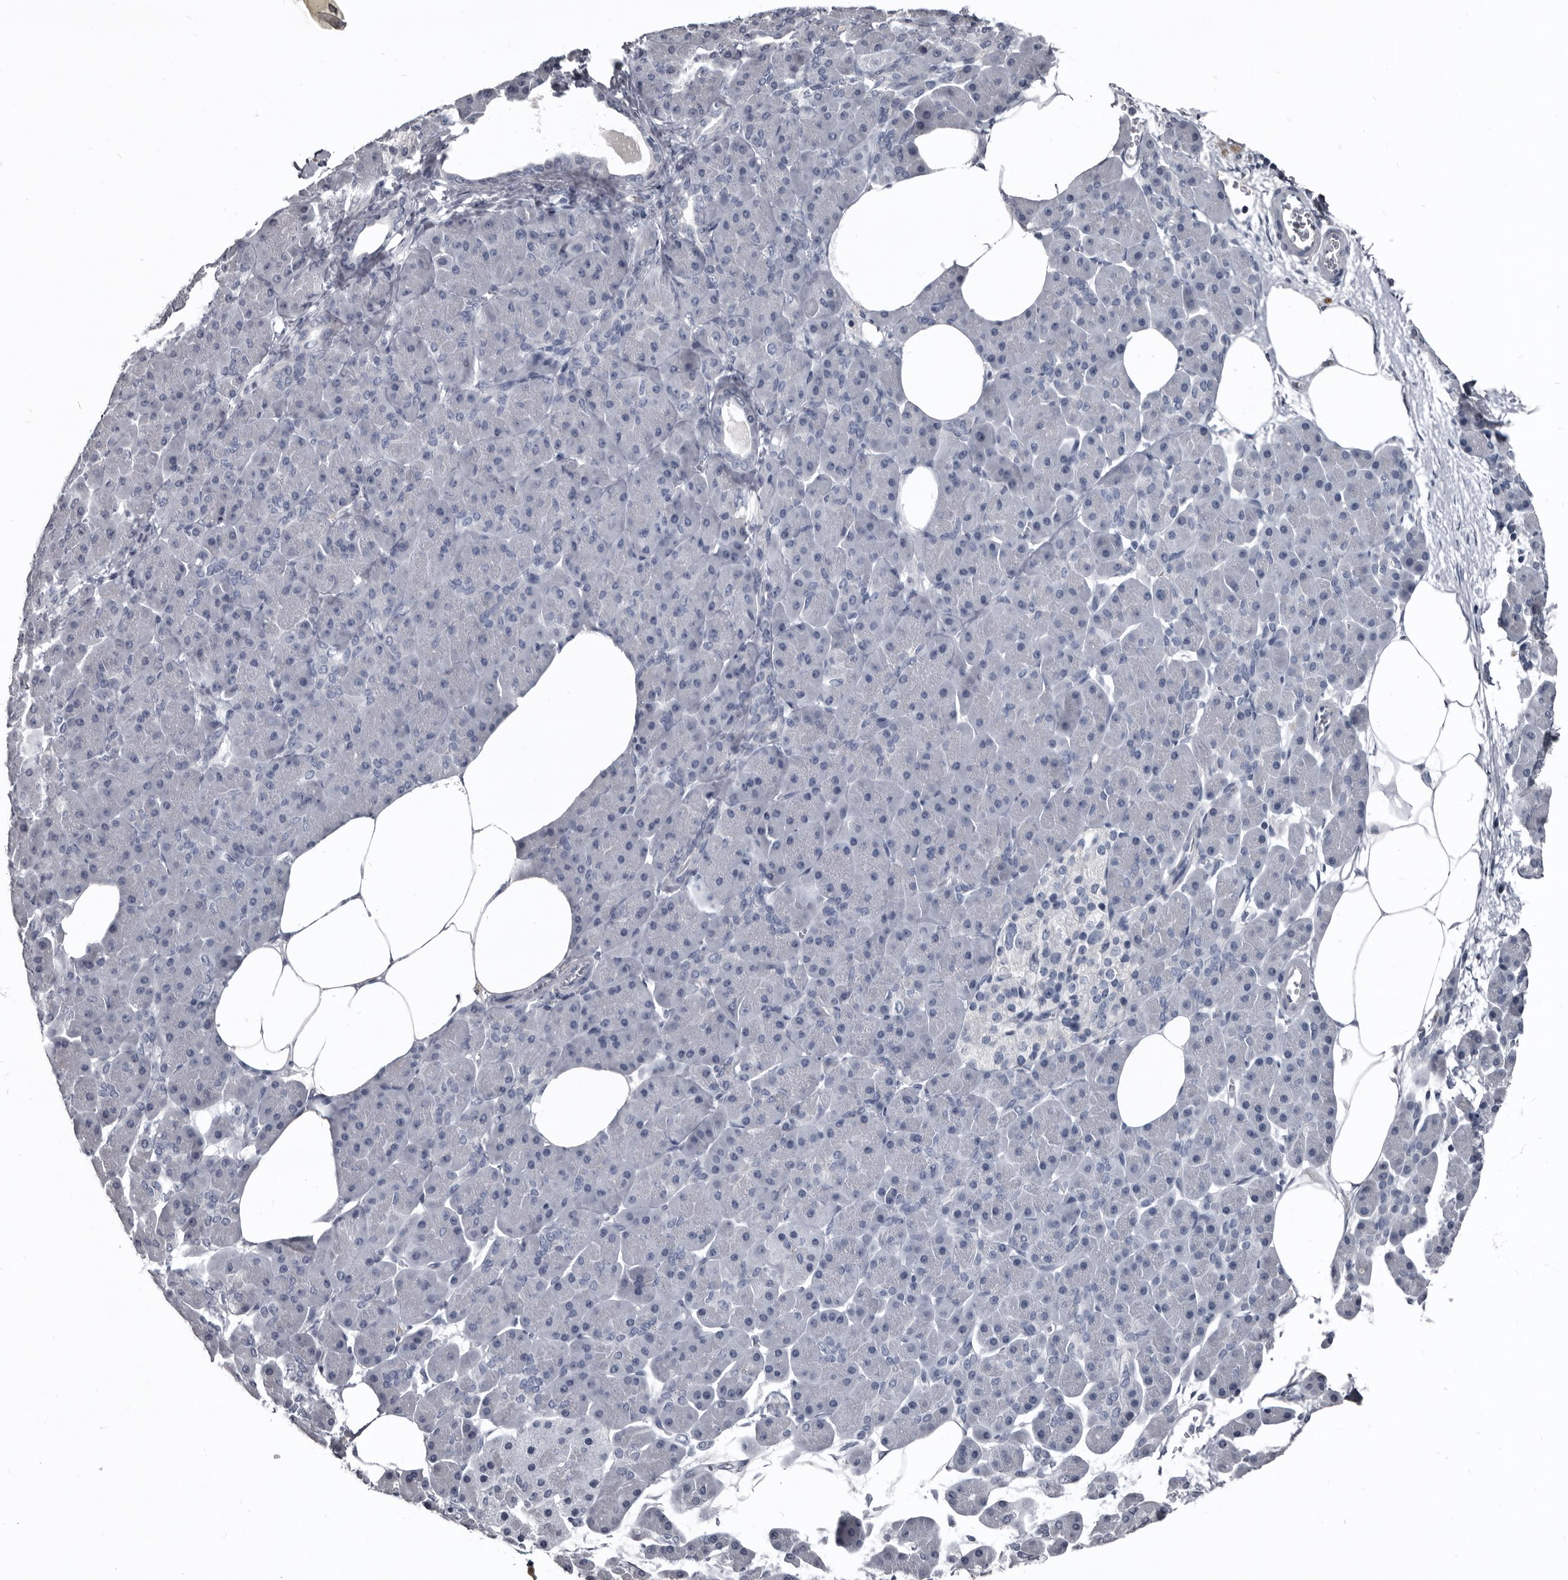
{"staining": {"intensity": "negative", "quantity": "none", "location": "none"}, "tissue": "pancreatic cancer", "cell_type": "Tumor cells", "image_type": "cancer", "snomed": [{"axis": "morphology", "description": "Adenocarcinoma, NOS"}, {"axis": "topography", "description": "Pancreas"}], "caption": "Immunohistochemistry histopathology image of human adenocarcinoma (pancreatic) stained for a protein (brown), which displays no positivity in tumor cells.", "gene": "GREB1", "patient": {"sex": "female", "age": 70}}